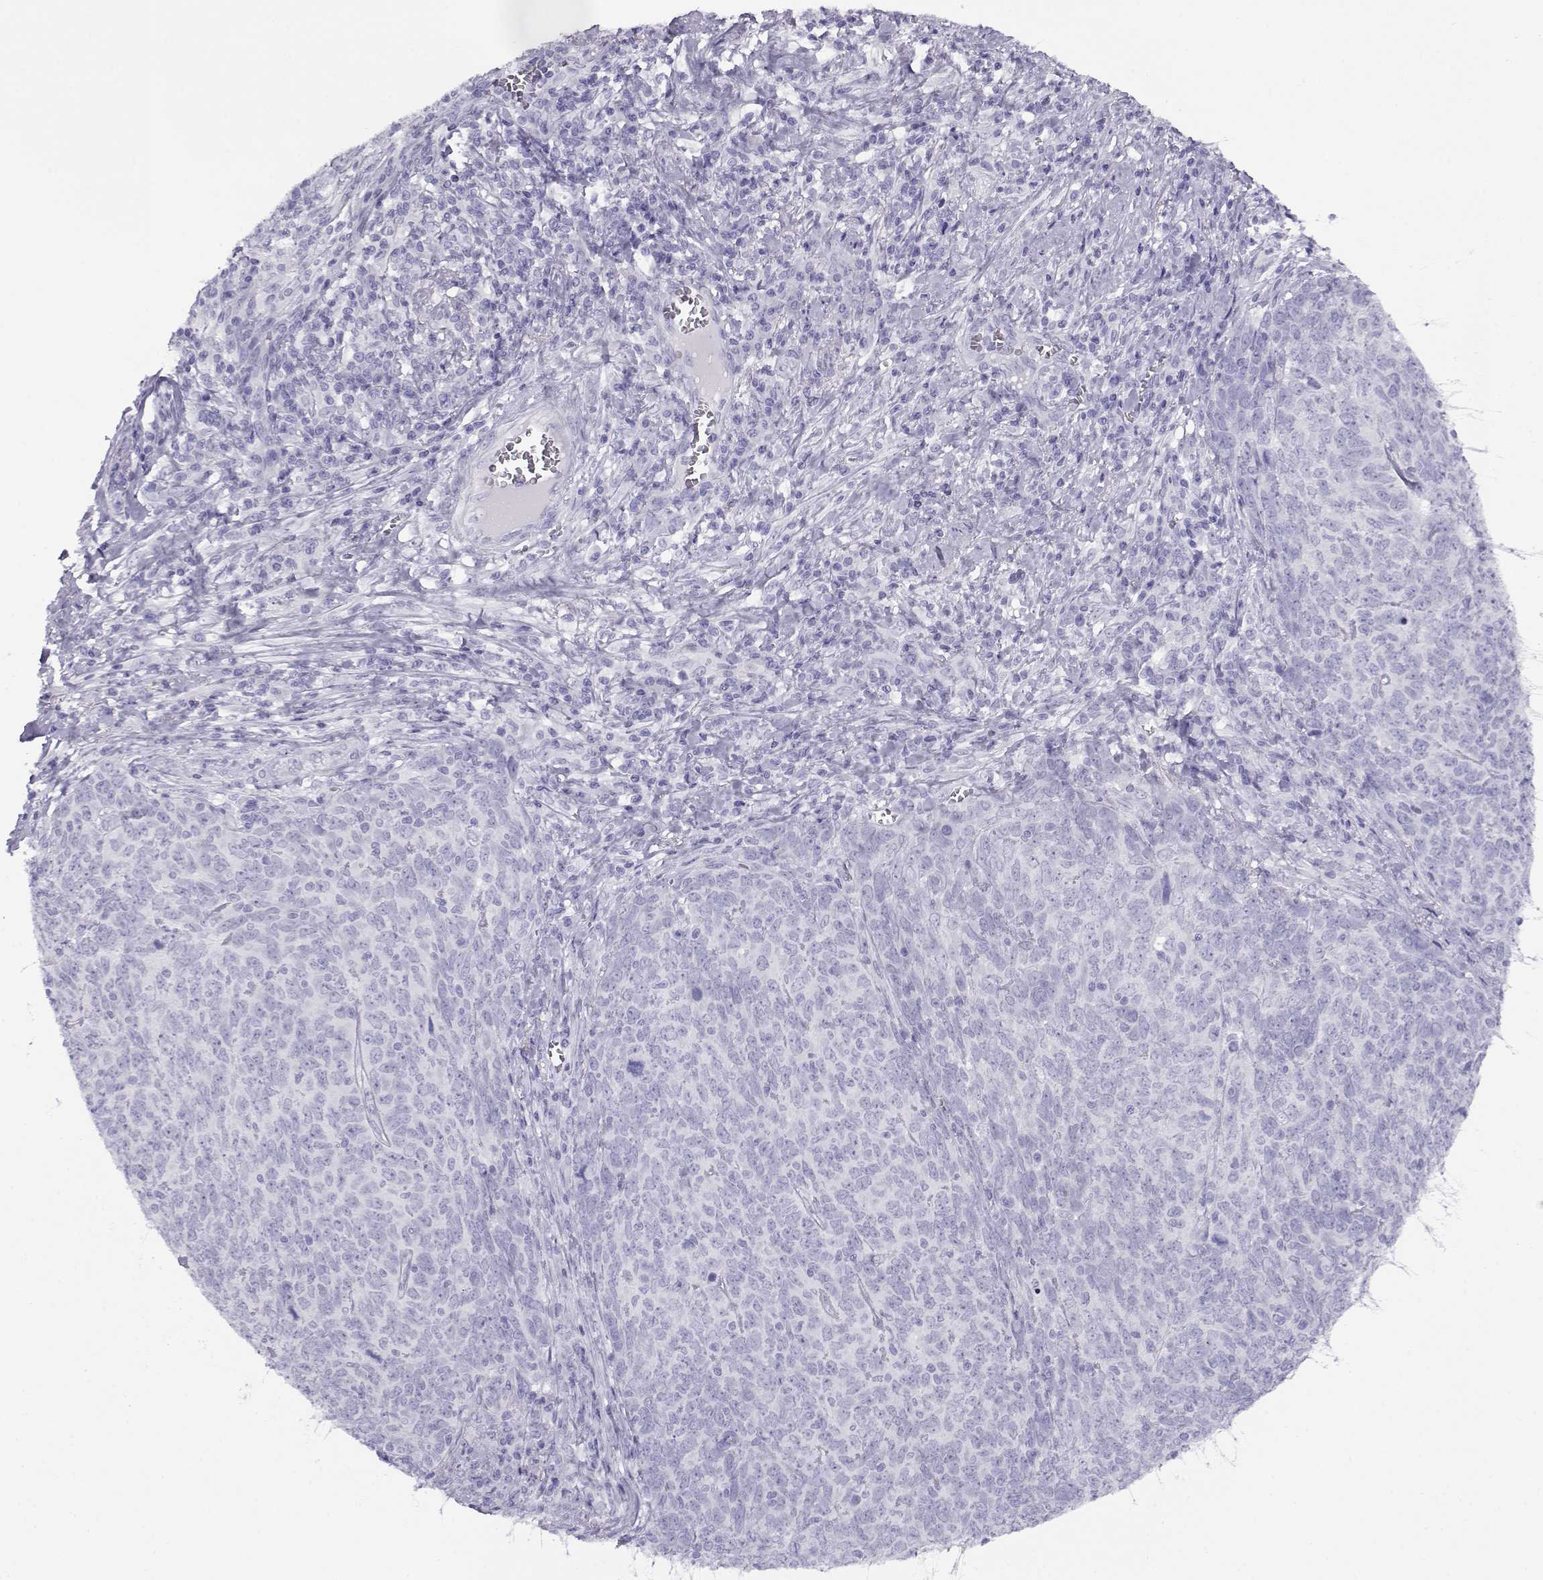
{"staining": {"intensity": "negative", "quantity": "none", "location": "none"}, "tissue": "skin cancer", "cell_type": "Tumor cells", "image_type": "cancer", "snomed": [{"axis": "morphology", "description": "Squamous cell carcinoma, NOS"}, {"axis": "topography", "description": "Skin"}, {"axis": "topography", "description": "Anal"}], "caption": "Tumor cells are negative for brown protein staining in squamous cell carcinoma (skin).", "gene": "RHOXF2", "patient": {"sex": "female", "age": 51}}